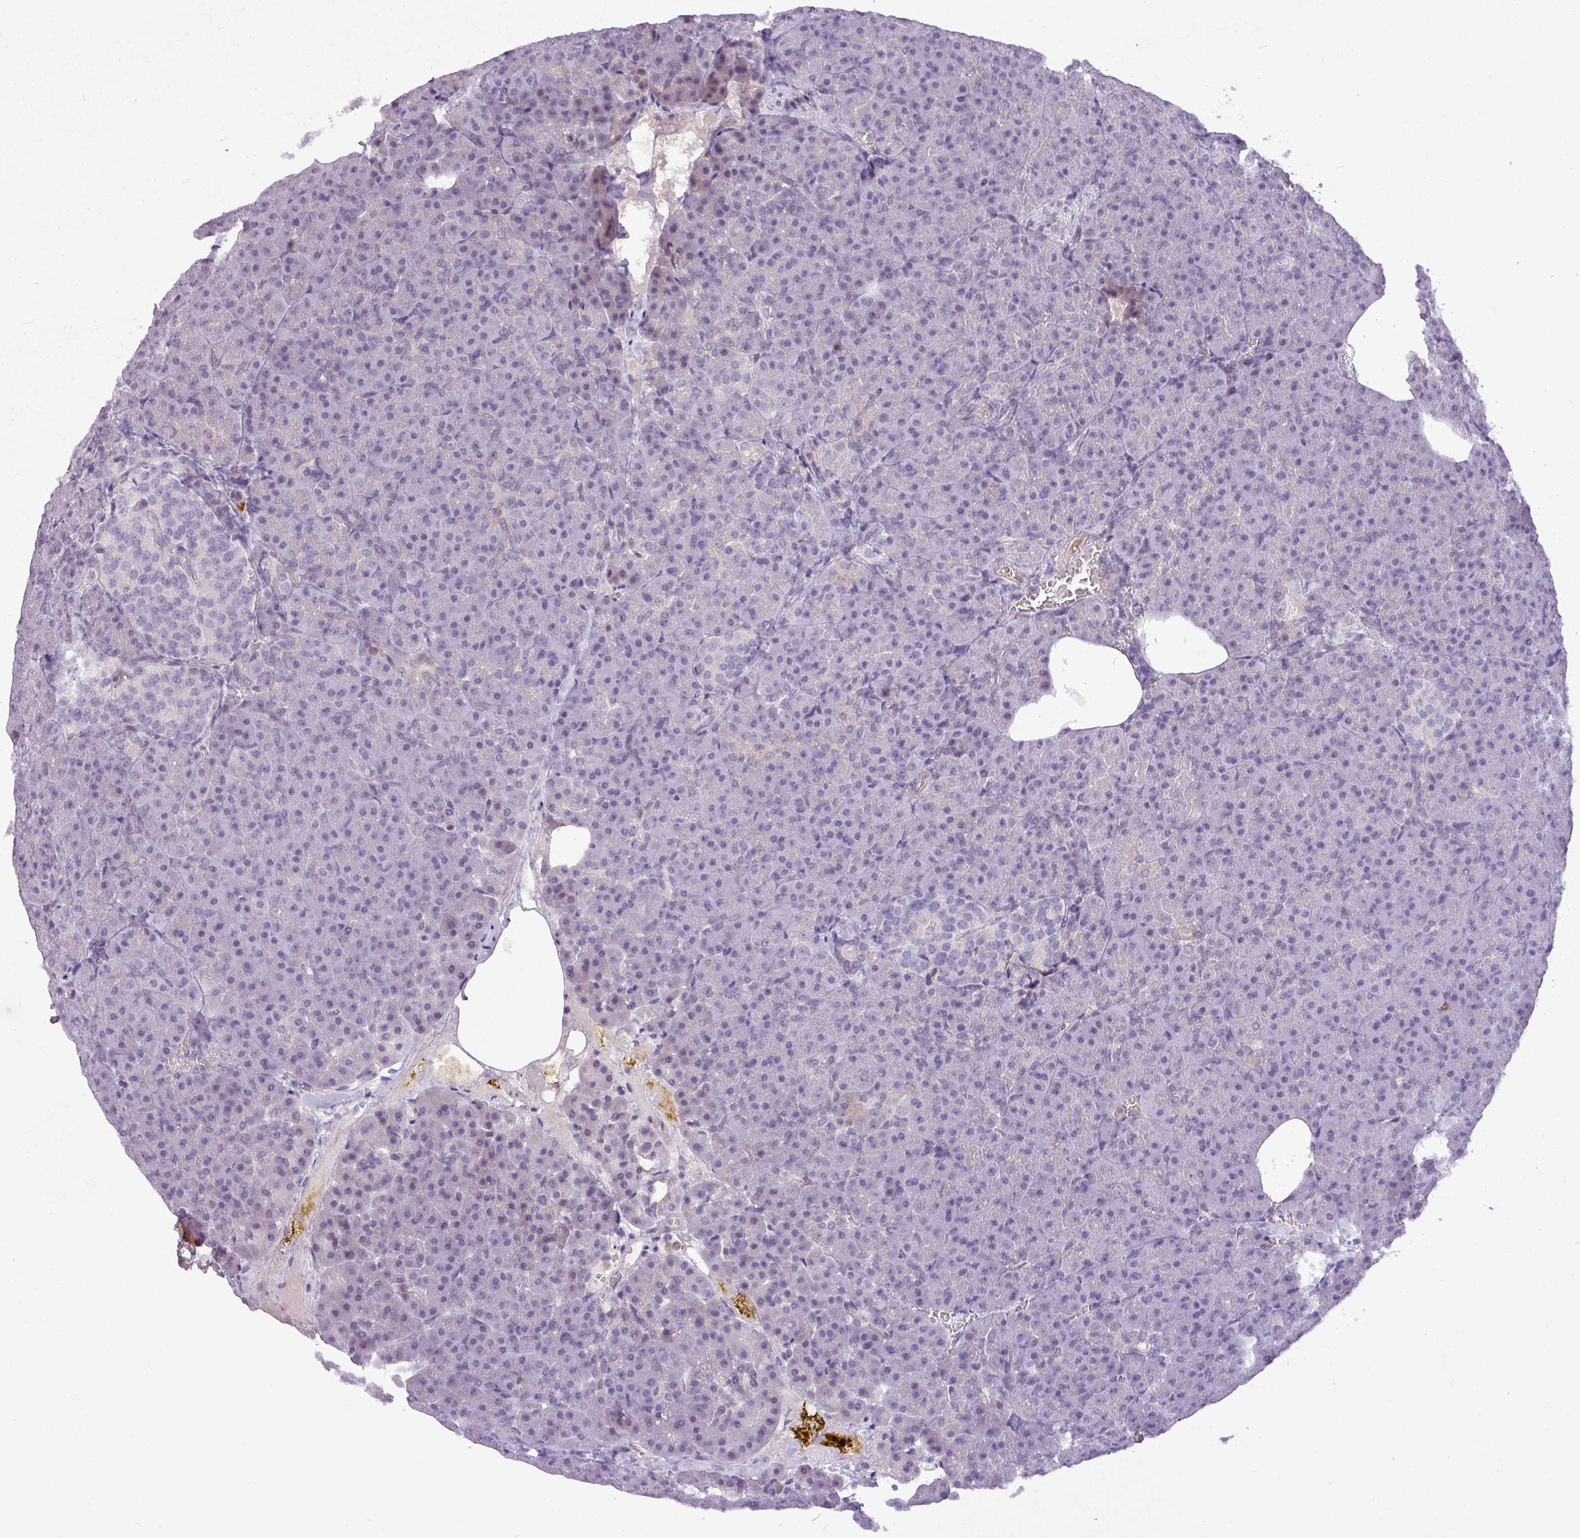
{"staining": {"intensity": "weak", "quantity": "<25%", "location": "cytoplasmic/membranous"}, "tissue": "pancreas", "cell_type": "Exocrine glandular cells", "image_type": "normal", "snomed": [{"axis": "morphology", "description": "Normal tissue, NOS"}, {"axis": "topography", "description": "Pancreas"}], "caption": "Pancreas stained for a protein using immunohistochemistry (IHC) reveals no expression exocrine glandular cells.", "gene": "C4A", "patient": {"sex": "female", "age": 74}}